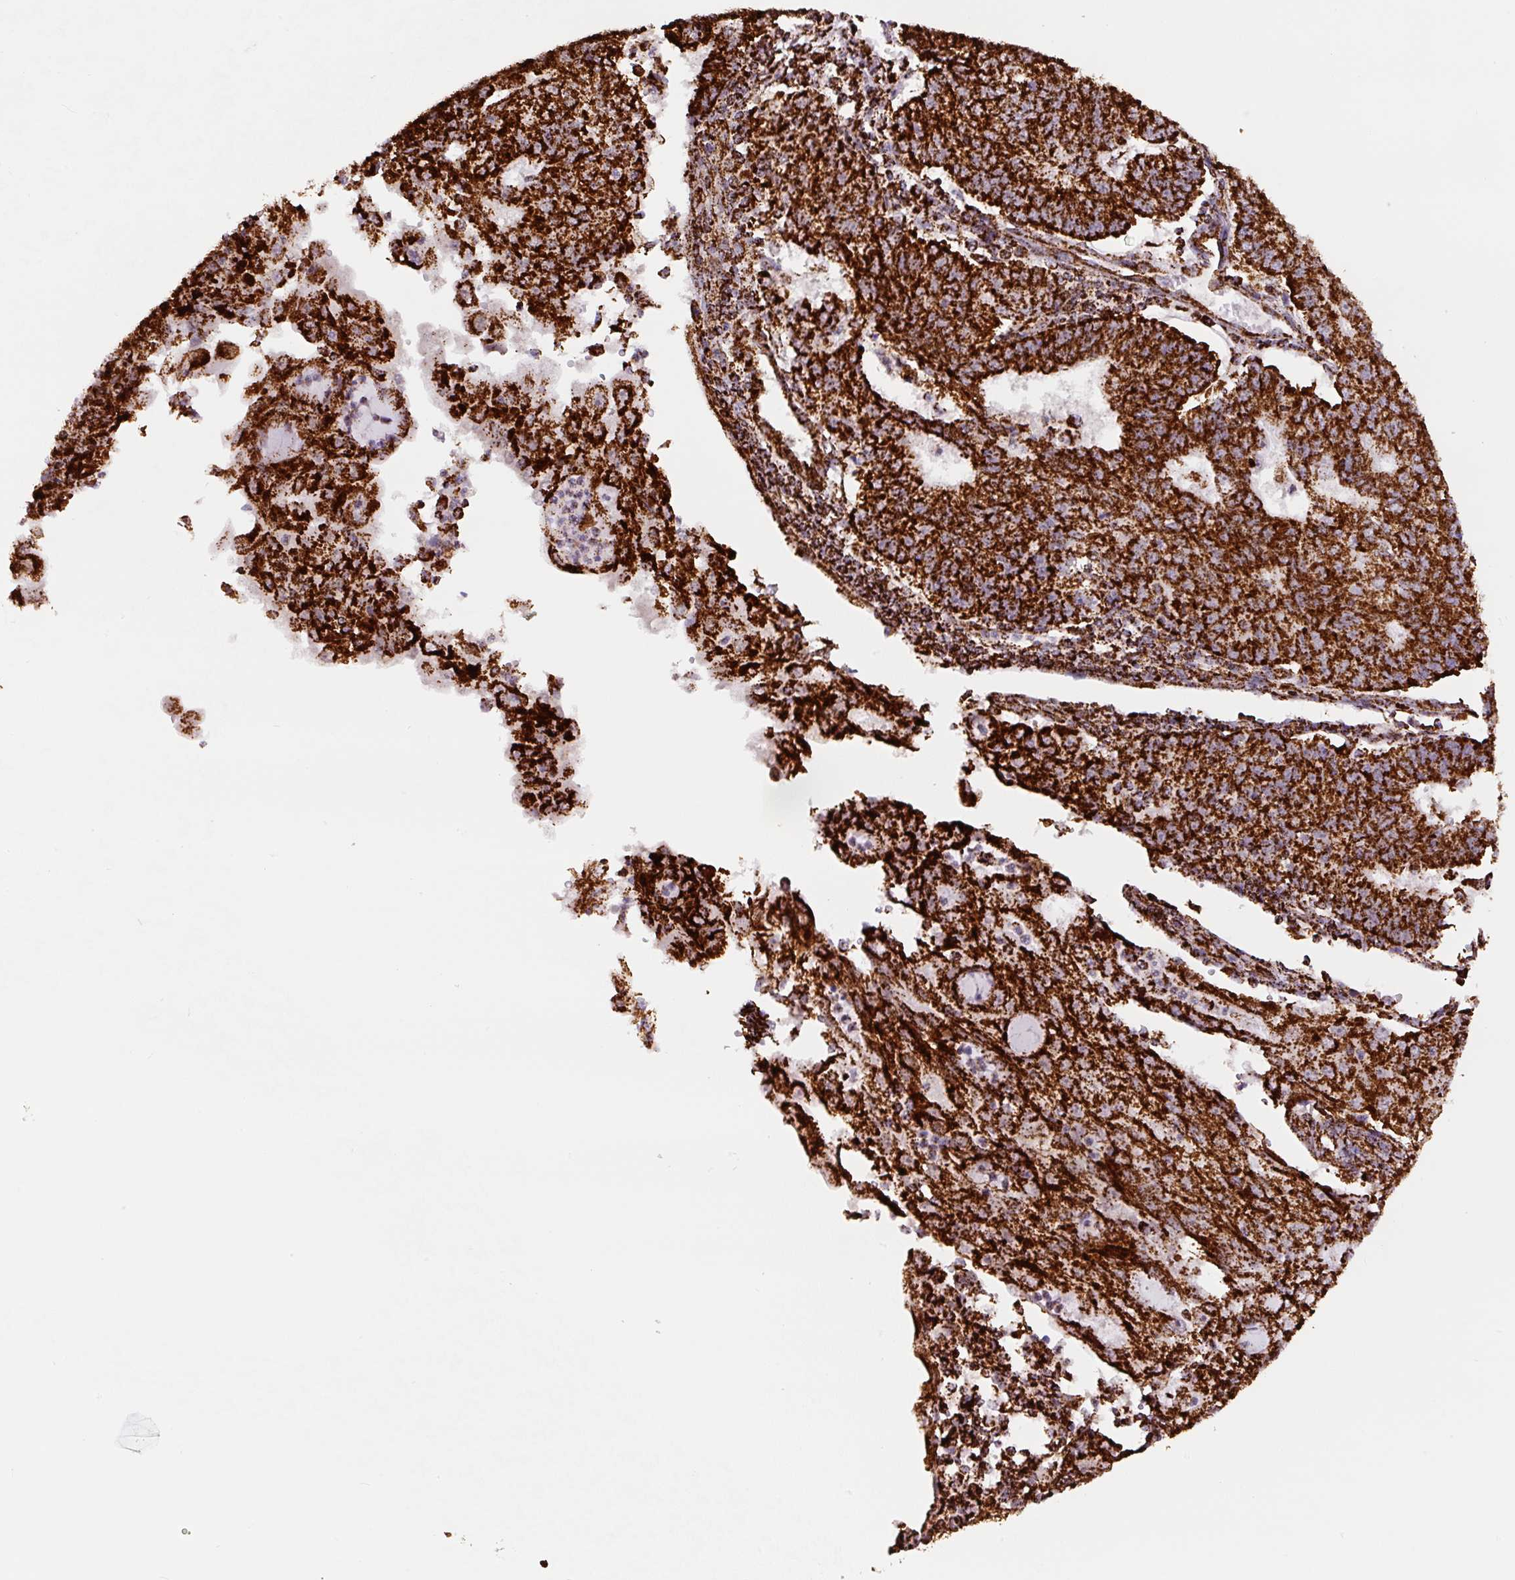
{"staining": {"intensity": "strong", "quantity": ">75%", "location": "cytoplasmic/membranous"}, "tissue": "endometrial cancer", "cell_type": "Tumor cells", "image_type": "cancer", "snomed": [{"axis": "morphology", "description": "Adenocarcinoma, NOS"}, {"axis": "topography", "description": "Endometrium"}], "caption": "Immunohistochemistry of human adenocarcinoma (endometrial) shows high levels of strong cytoplasmic/membranous staining in approximately >75% of tumor cells.", "gene": "ATP5F1A", "patient": {"sex": "female", "age": 56}}